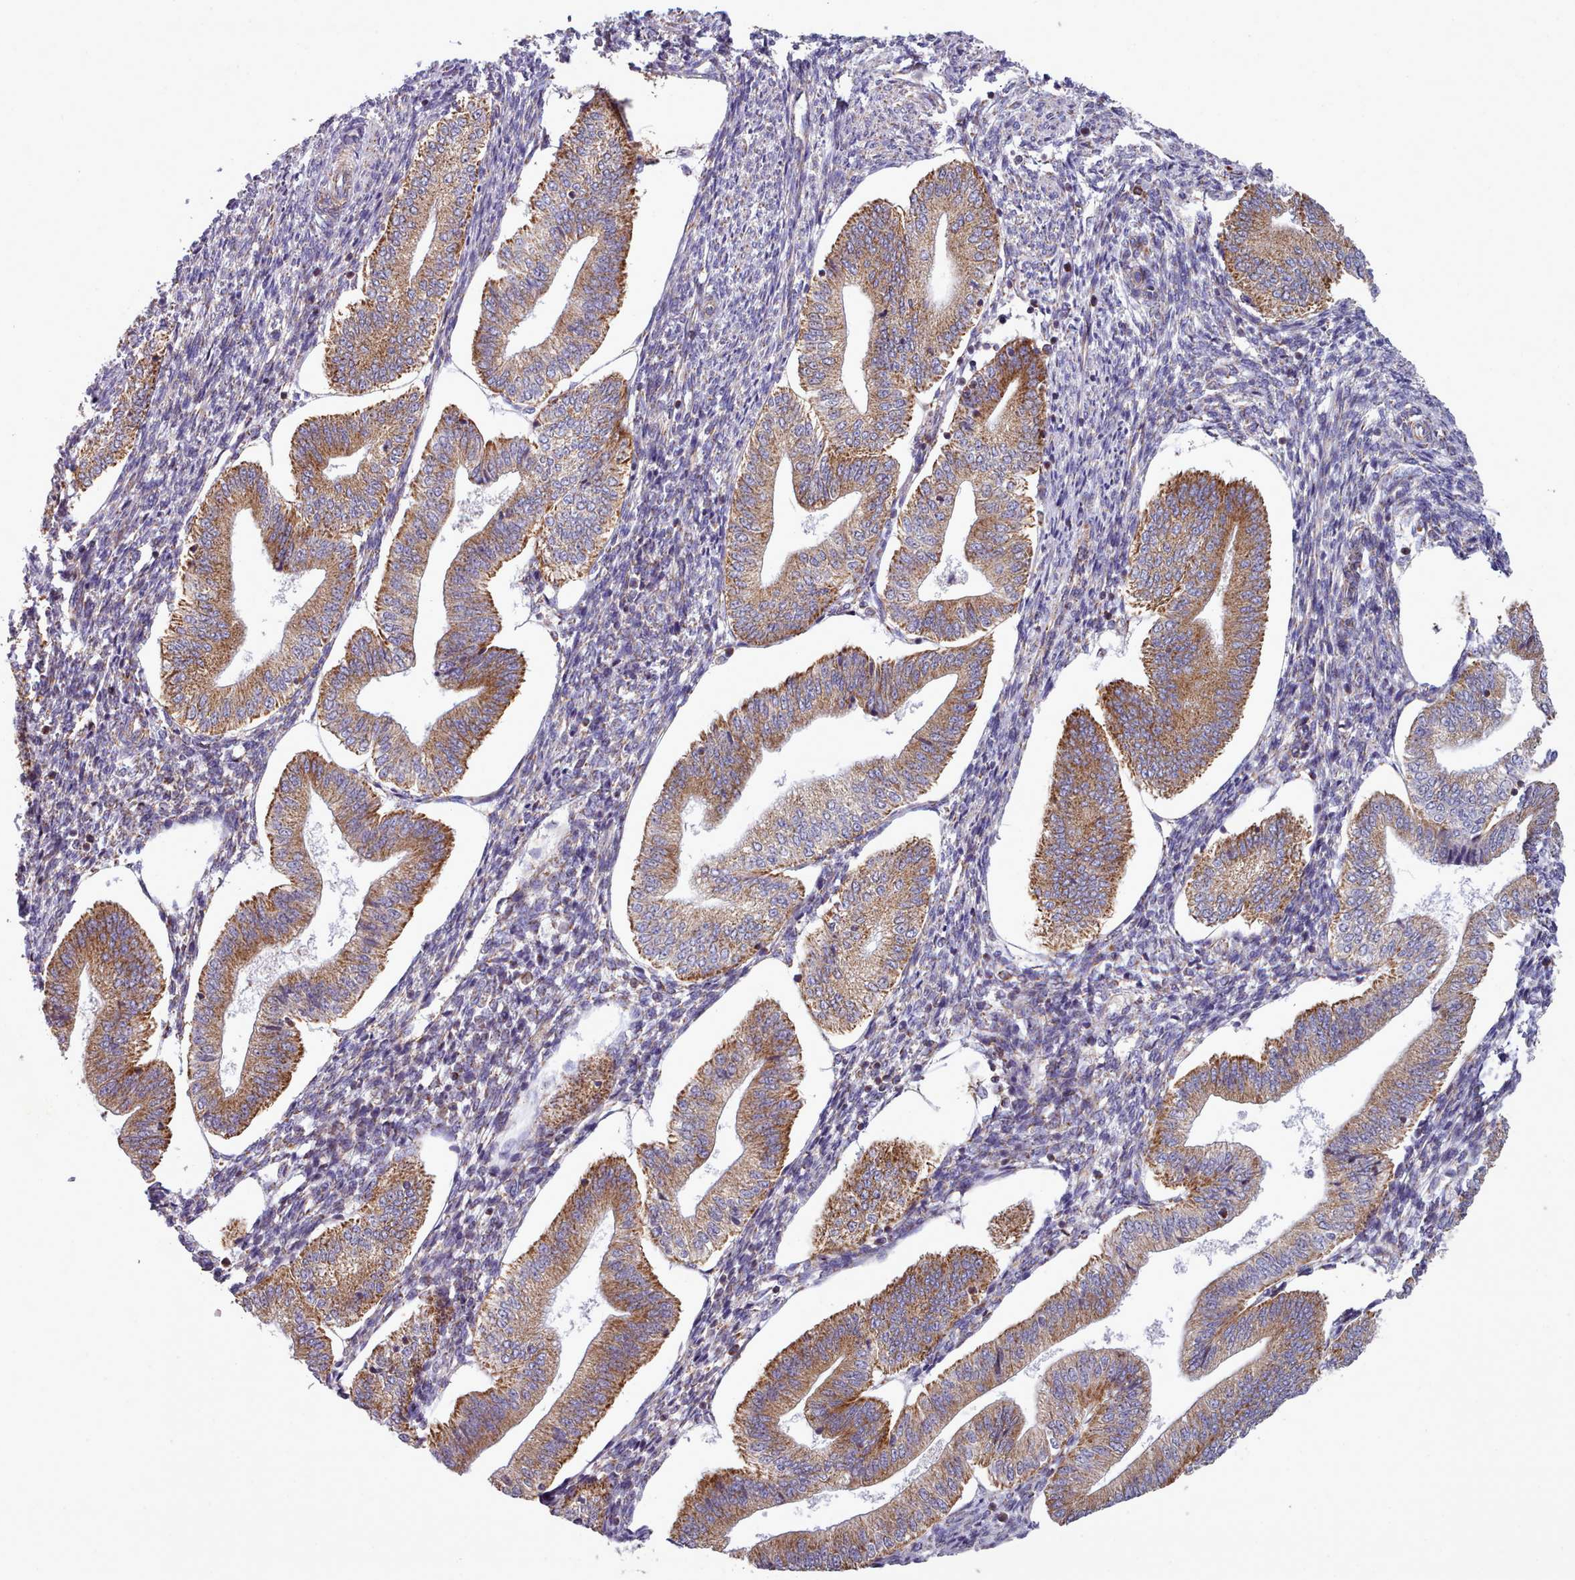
{"staining": {"intensity": "weak", "quantity": "25%-75%", "location": "cytoplasmic/membranous"}, "tissue": "endometrium", "cell_type": "Cells in endometrial stroma", "image_type": "normal", "snomed": [{"axis": "morphology", "description": "Normal tissue, NOS"}, {"axis": "topography", "description": "Endometrium"}], "caption": "Immunohistochemistry (DAB (3,3'-diaminobenzidine)) staining of normal endometrium shows weak cytoplasmic/membranous protein staining in approximately 25%-75% of cells in endometrial stroma.", "gene": "SRP54", "patient": {"sex": "female", "age": 34}}